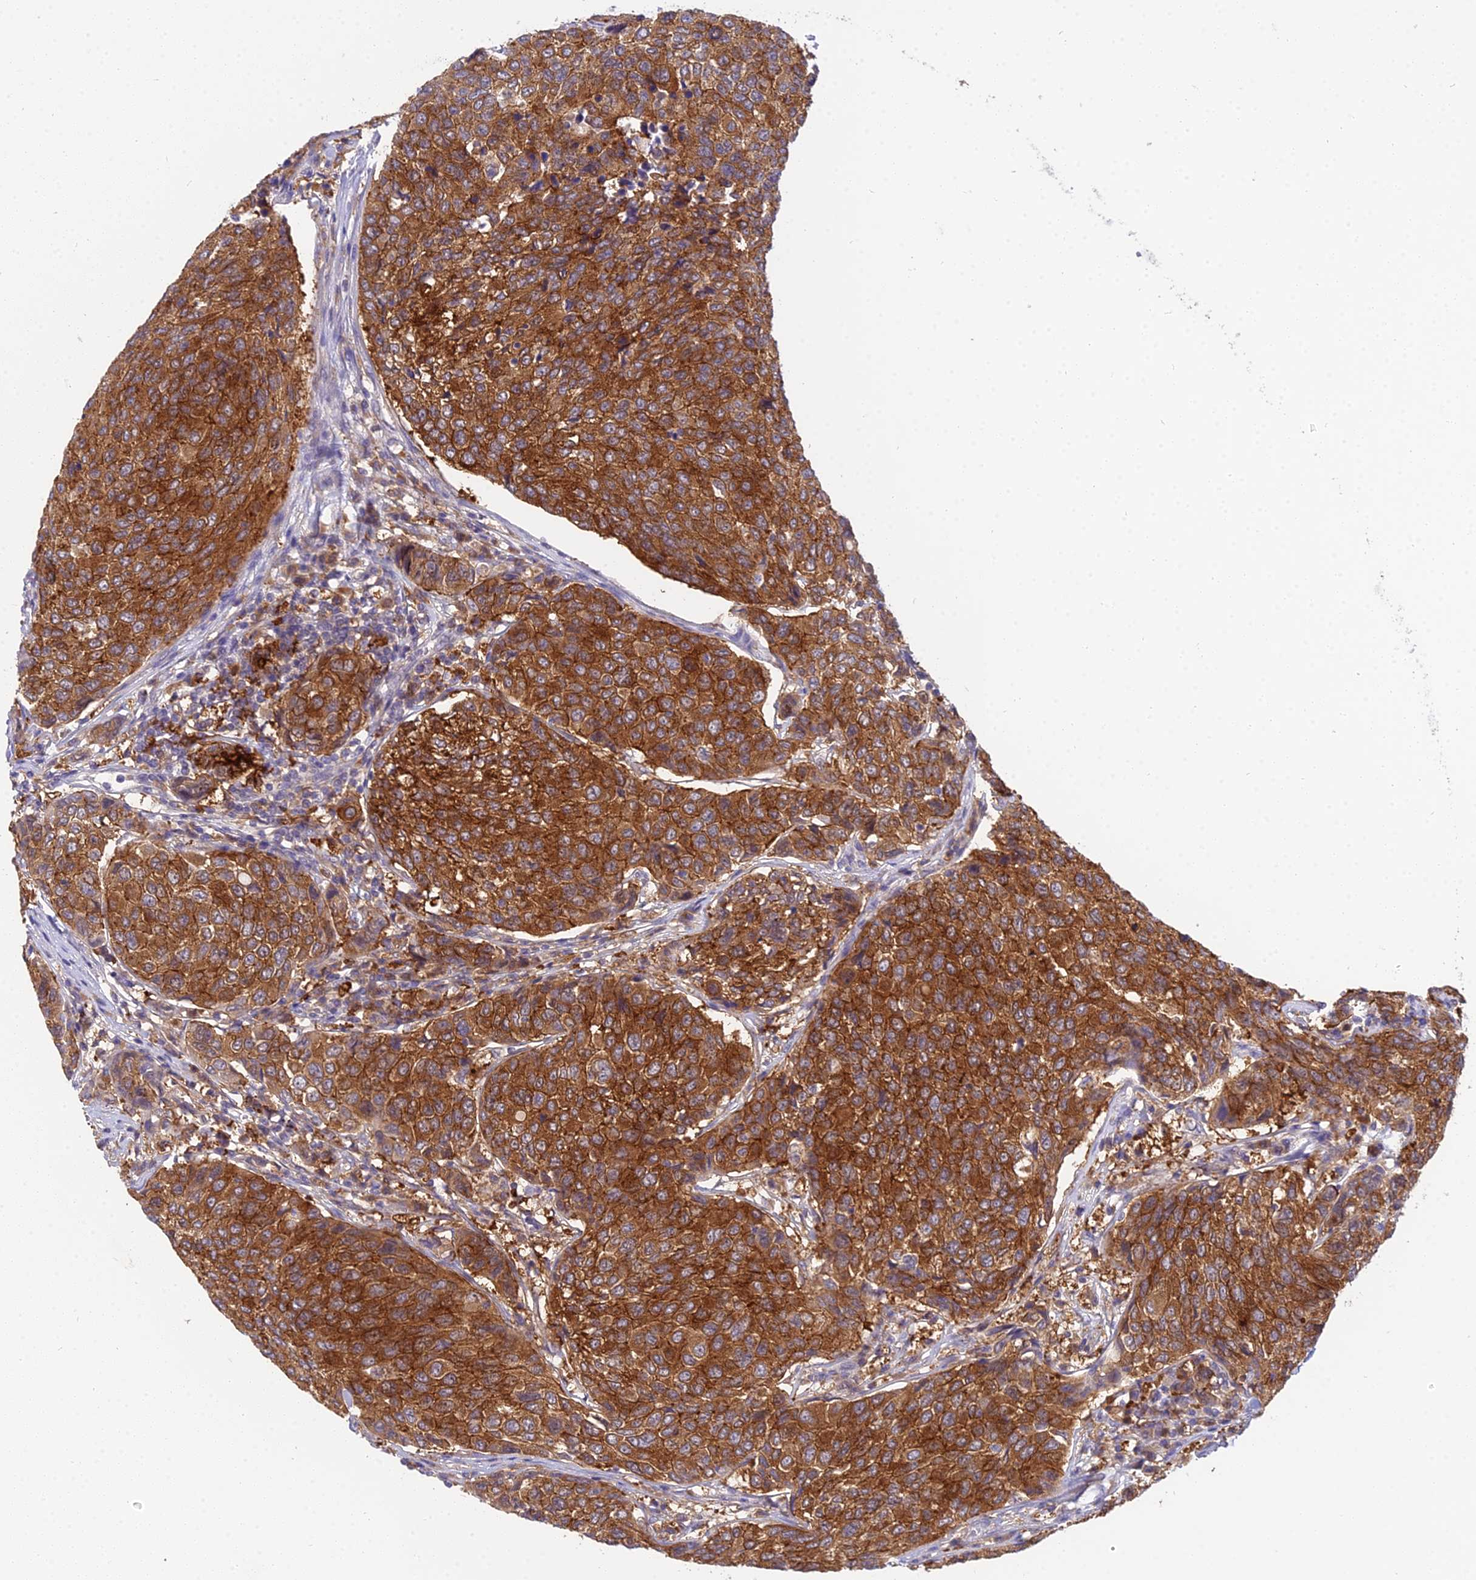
{"staining": {"intensity": "strong", "quantity": ">75%", "location": "cytoplasmic/membranous"}, "tissue": "breast cancer", "cell_type": "Tumor cells", "image_type": "cancer", "snomed": [{"axis": "morphology", "description": "Duct carcinoma"}, {"axis": "topography", "description": "Breast"}], "caption": "Strong cytoplasmic/membranous staining for a protein is appreciated in approximately >75% of tumor cells of breast cancer (intraductal carcinoma) using immunohistochemistry.", "gene": "UBE2G1", "patient": {"sex": "female", "age": 55}}